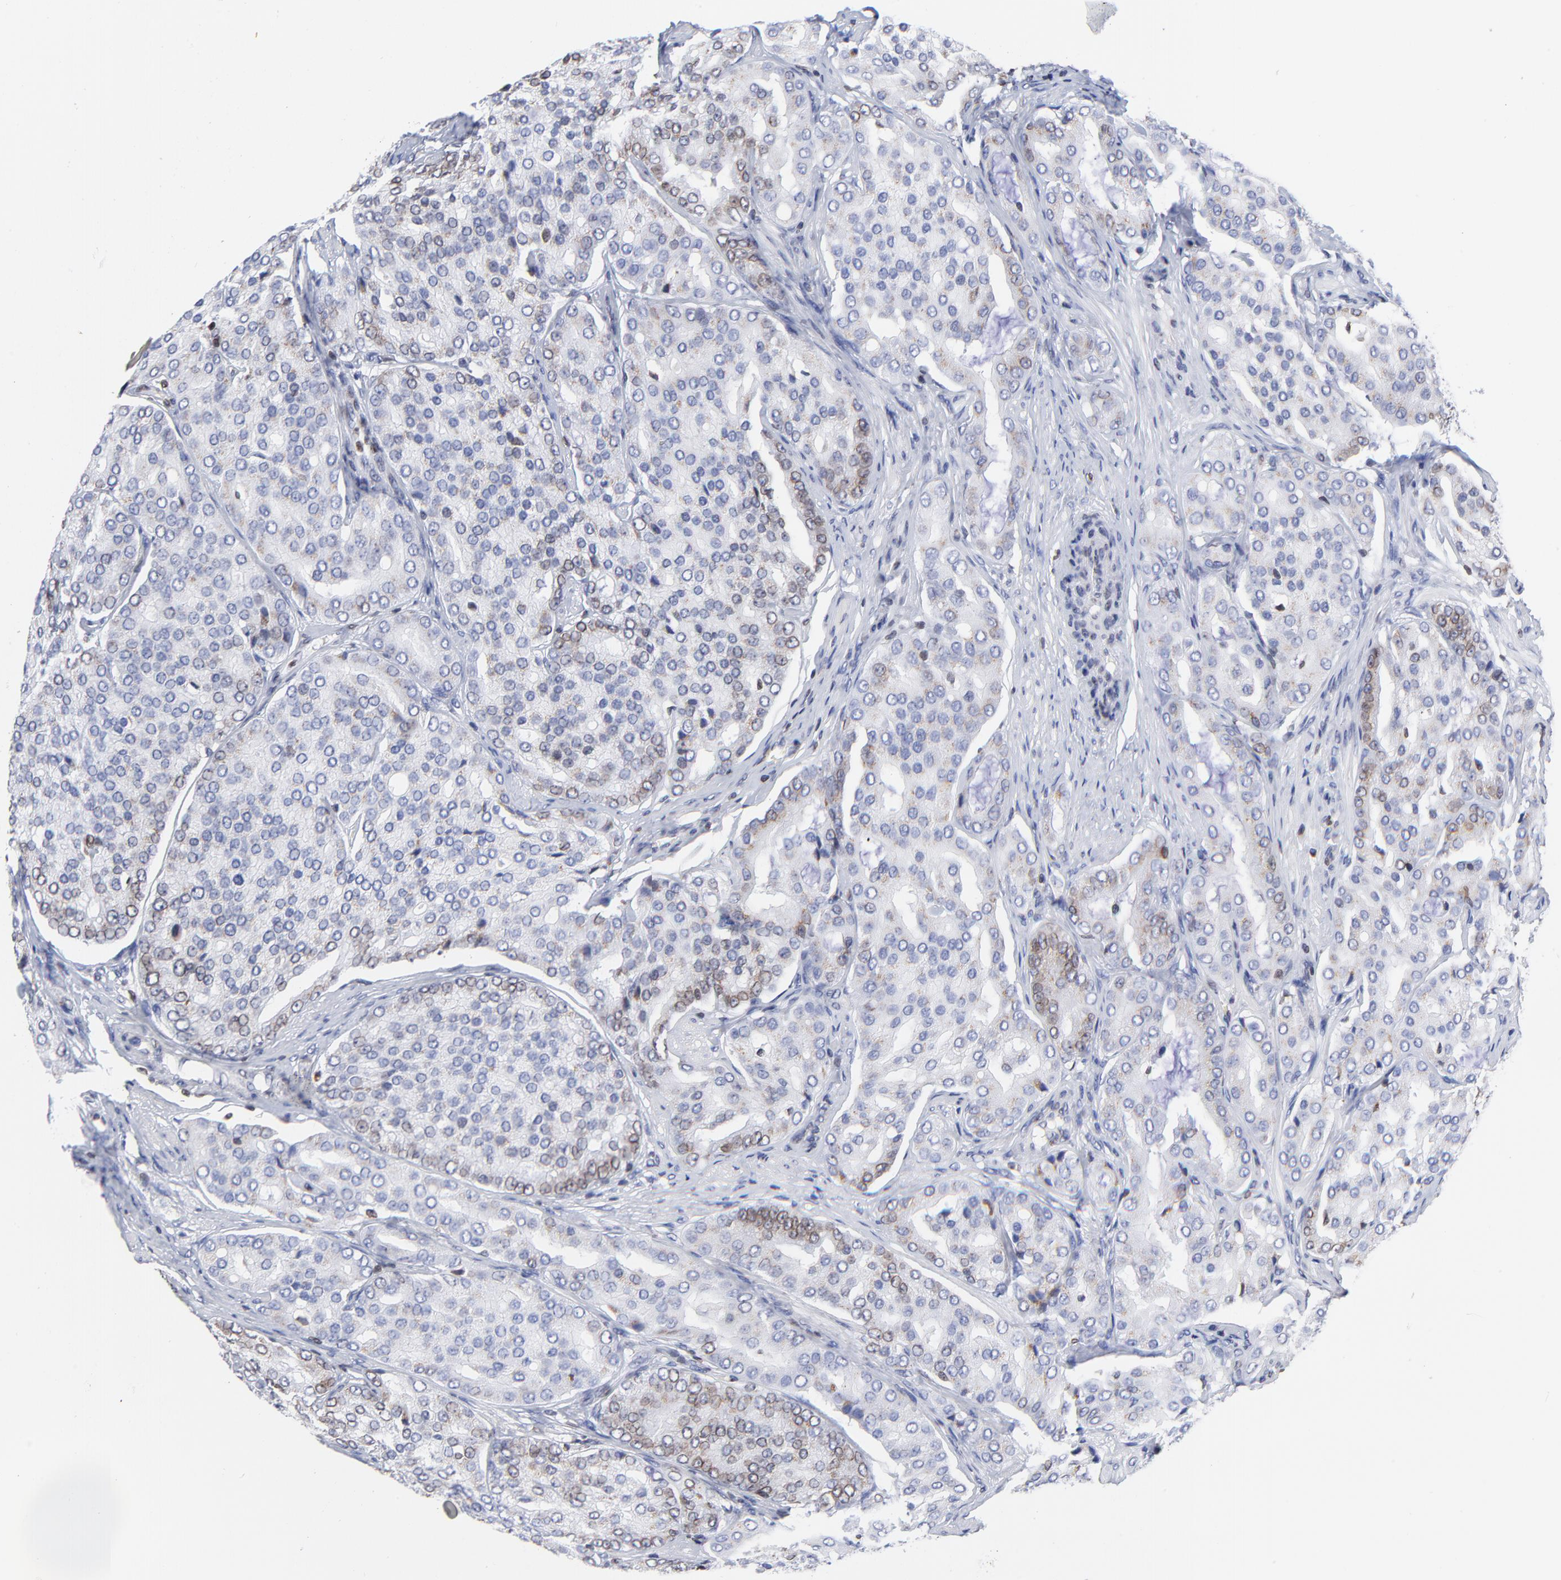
{"staining": {"intensity": "weak", "quantity": "<25%", "location": "cytoplasmic/membranous,nuclear"}, "tissue": "prostate cancer", "cell_type": "Tumor cells", "image_type": "cancer", "snomed": [{"axis": "morphology", "description": "Adenocarcinoma, High grade"}, {"axis": "topography", "description": "Prostate"}], "caption": "Immunohistochemistry of prostate high-grade adenocarcinoma exhibits no positivity in tumor cells.", "gene": "THAP7", "patient": {"sex": "male", "age": 64}}